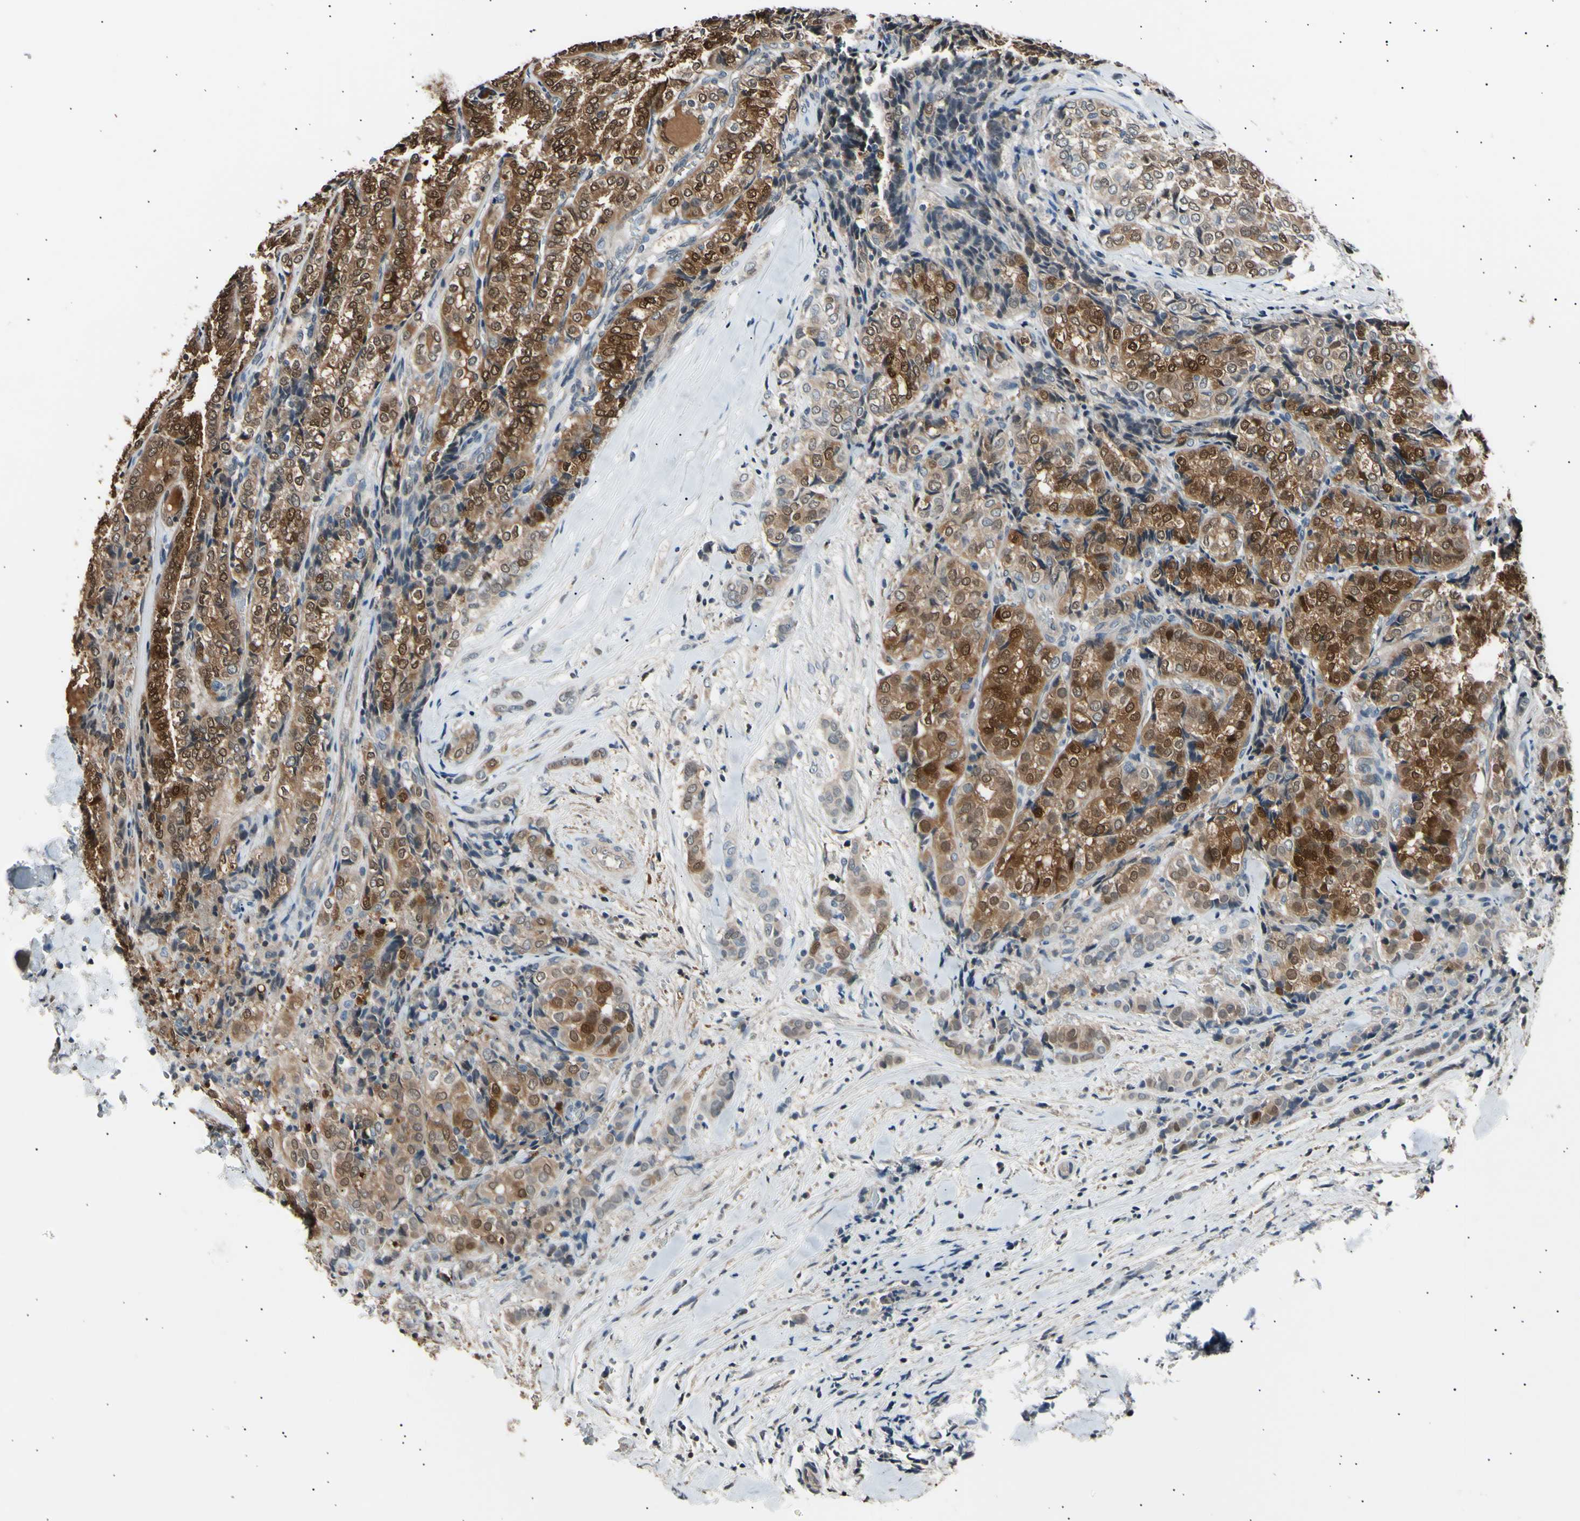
{"staining": {"intensity": "strong", "quantity": ">75%", "location": "cytoplasmic/membranous,nuclear"}, "tissue": "thyroid cancer", "cell_type": "Tumor cells", "image_type": "cancer", "snomed": [{"axis": "morphology", "description": "Normal tissue, NOS"}, {"axis": "morphology", "description": "Papillary adenocarcinoma, NOS"}, {"axis": "topography", "description": "Thyroid gland"}], "caption": "Tumor cells reveal high levels of strong cytoplasmic/membranous and nuclear positivity in approximately >75% of cells in human thyroid cancer.", "gene": "AK1", "patient": {"sex": "female", "age": 30}}